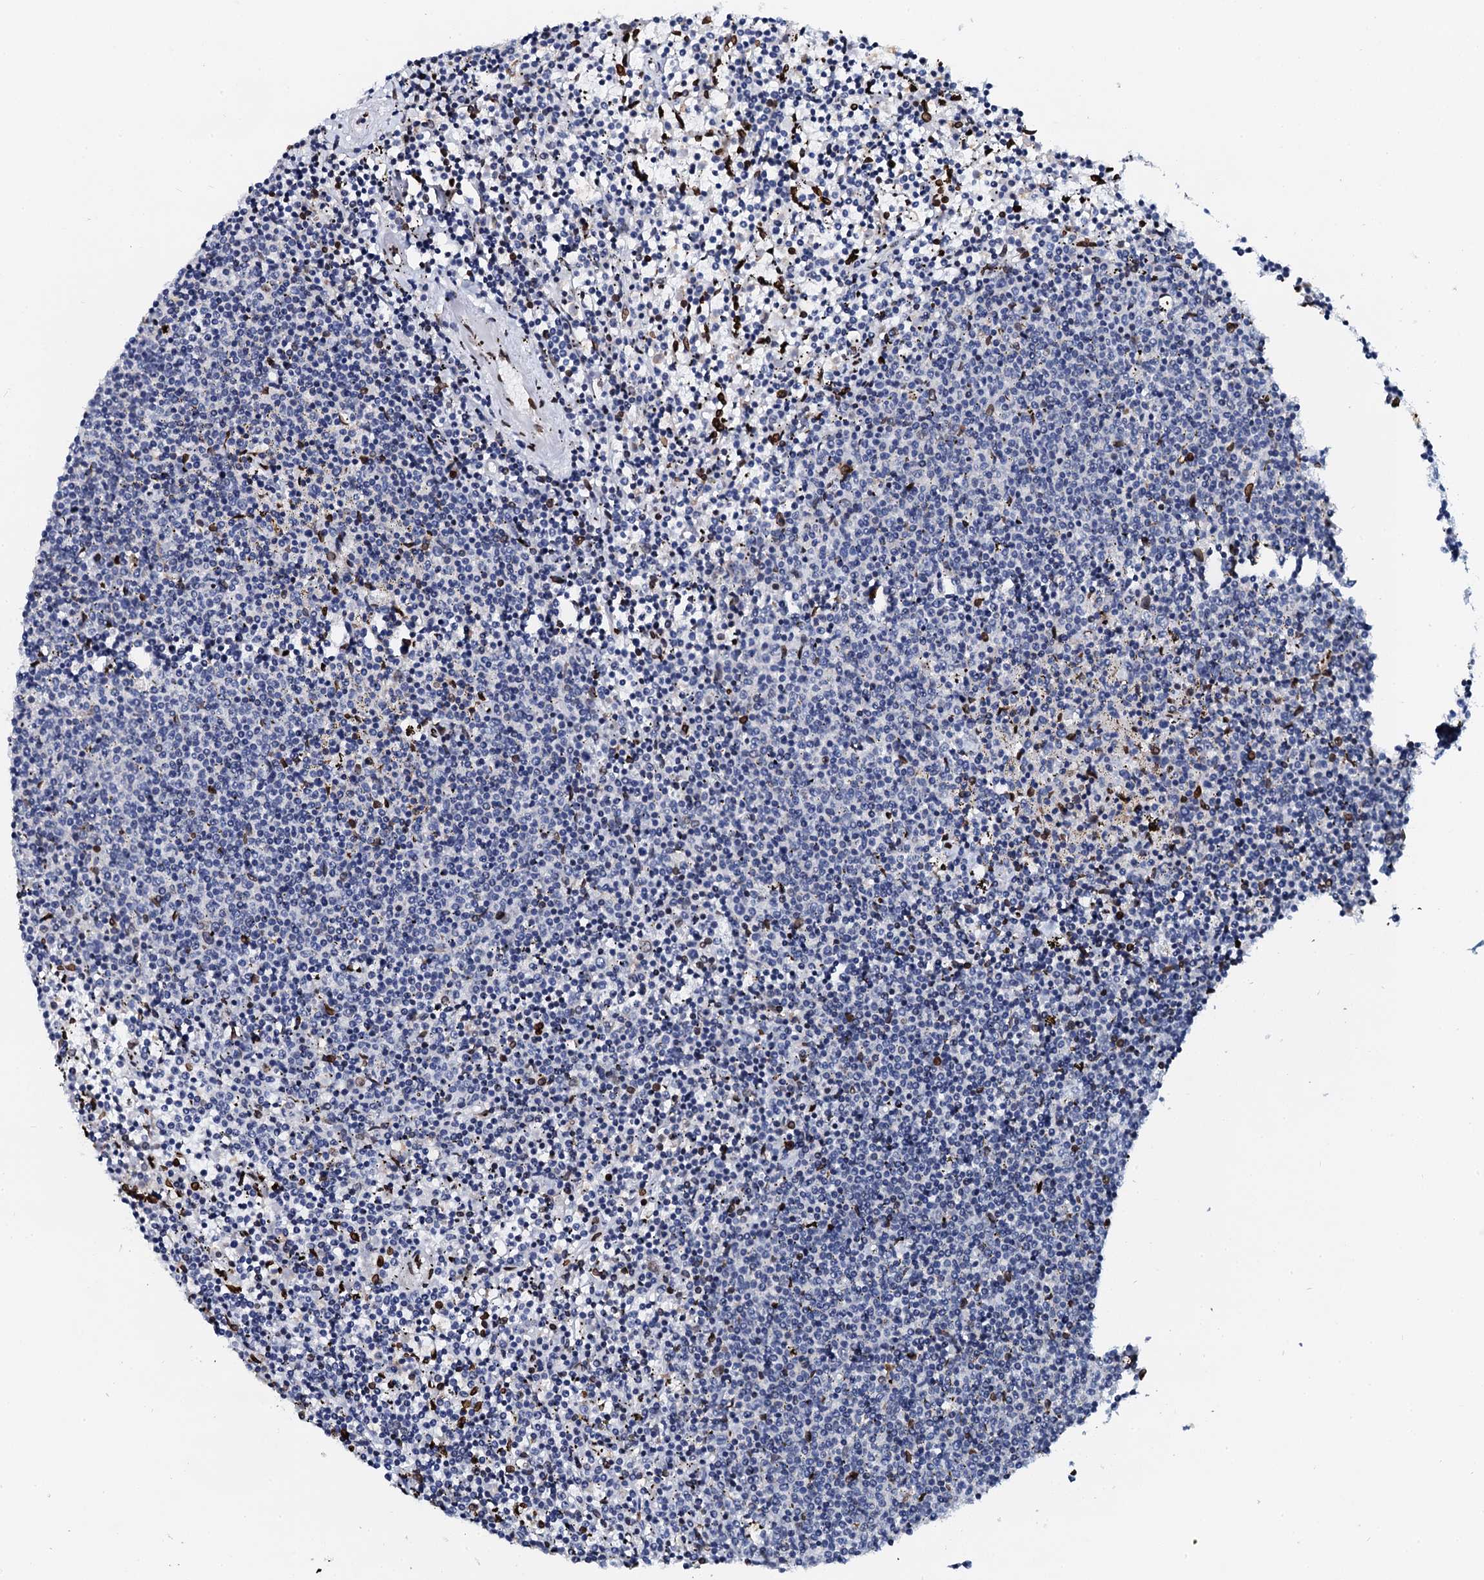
{"staining": {"intensity": "negative", "quantity": "none", "location": "none"}, "tissue": "lymphoma", "cell_type": "Tumor cells", "image_type": "cancer", "snomed": [{"axis": "morphology", "description": "Malignant lymphoma, non-Hodgkin's type, Low grade"}, {"axis": "topography", "description": "Spleen"}], "caption": "Tumor cells are negative for brown protein staining in lymphoma.", "gene": "KATNAL2", "patient": {"sex": "female", "age": 50}}